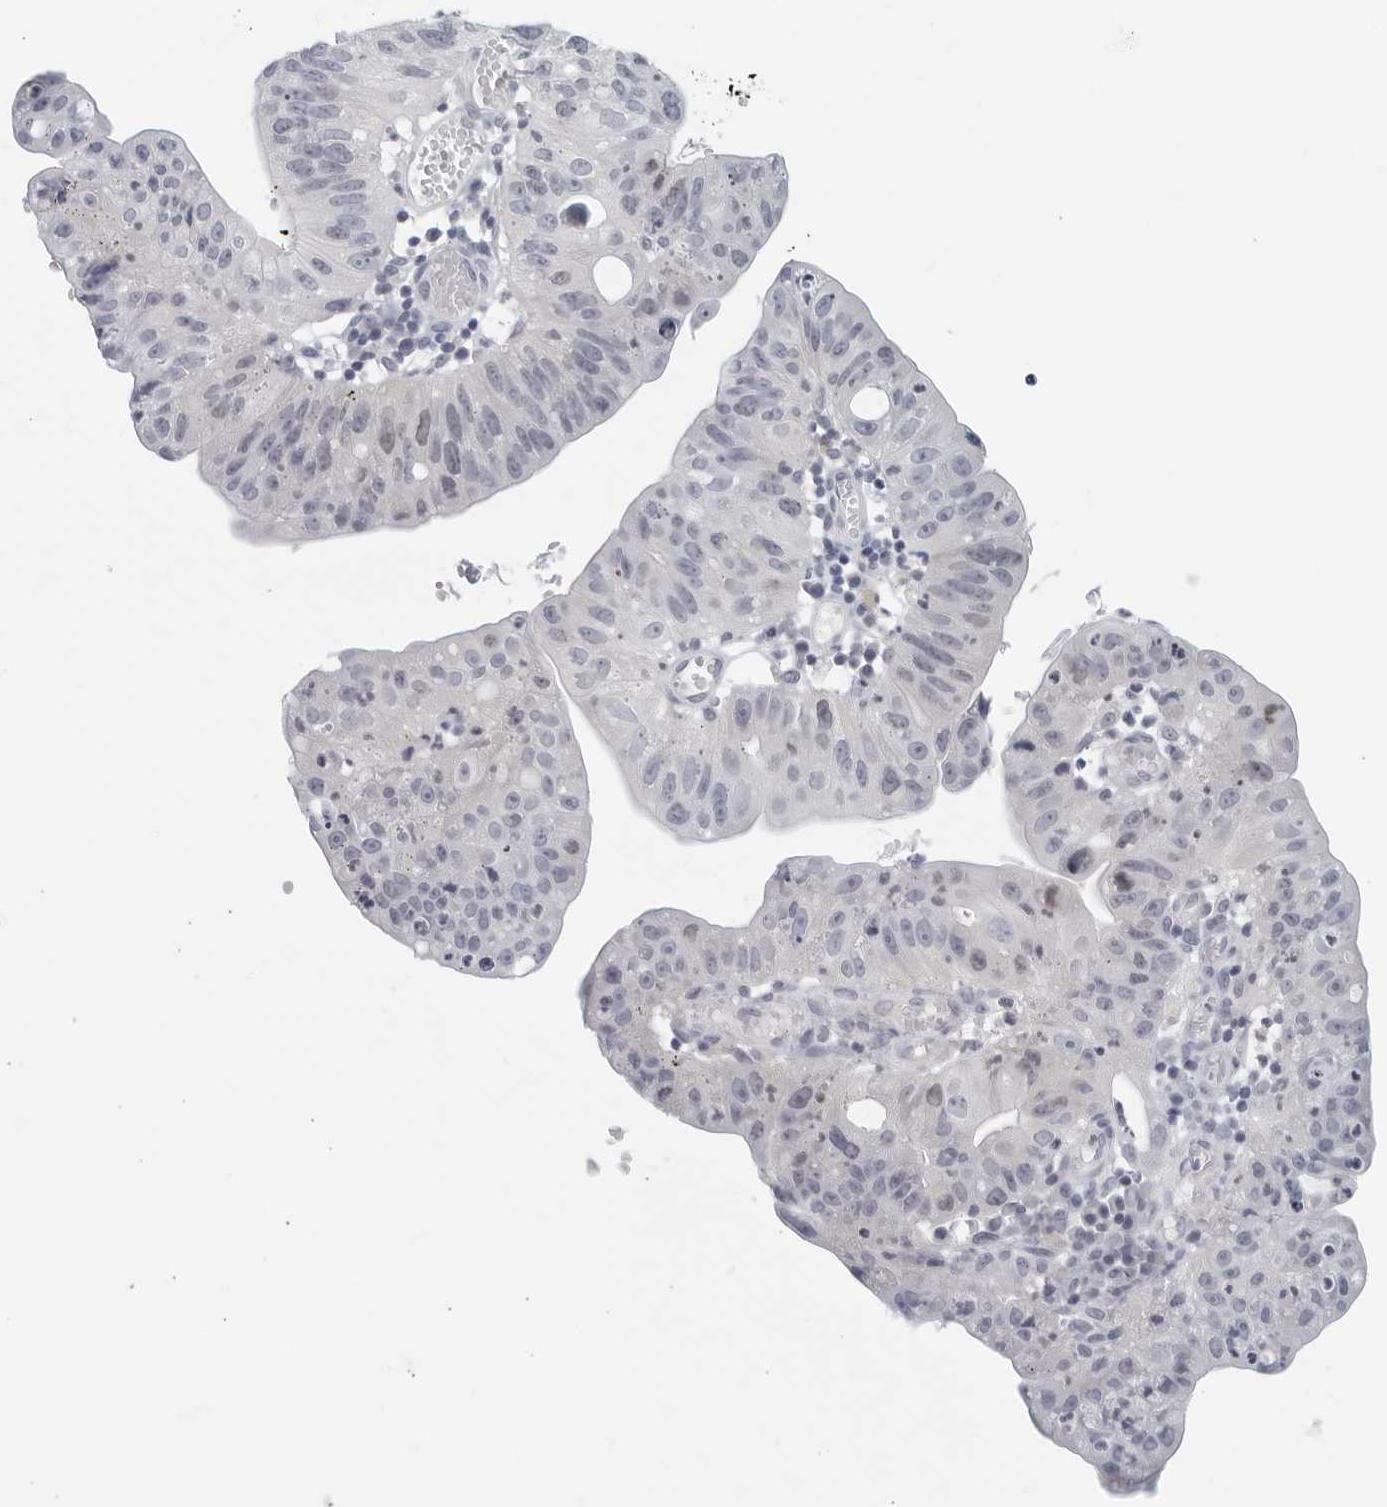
{"staining": {"intensity": "negative", "quantity": "none", "location": "none"}, "tissue": "stomach cancer", "cell_type": "Tumor cells", "image_type": "cancer", "snomed": [{"axis": "morphology", "description": "Adenocarcinoma, NOS"}, {"axis": "topography", "description": "Stomach"}], "caption": "Protein analysis of adenocarcinoma (stomach) exhibits no significant positivity in tumor cells.", "gene": "MATN1", "patient": {"sex": "male", "age": 59}}